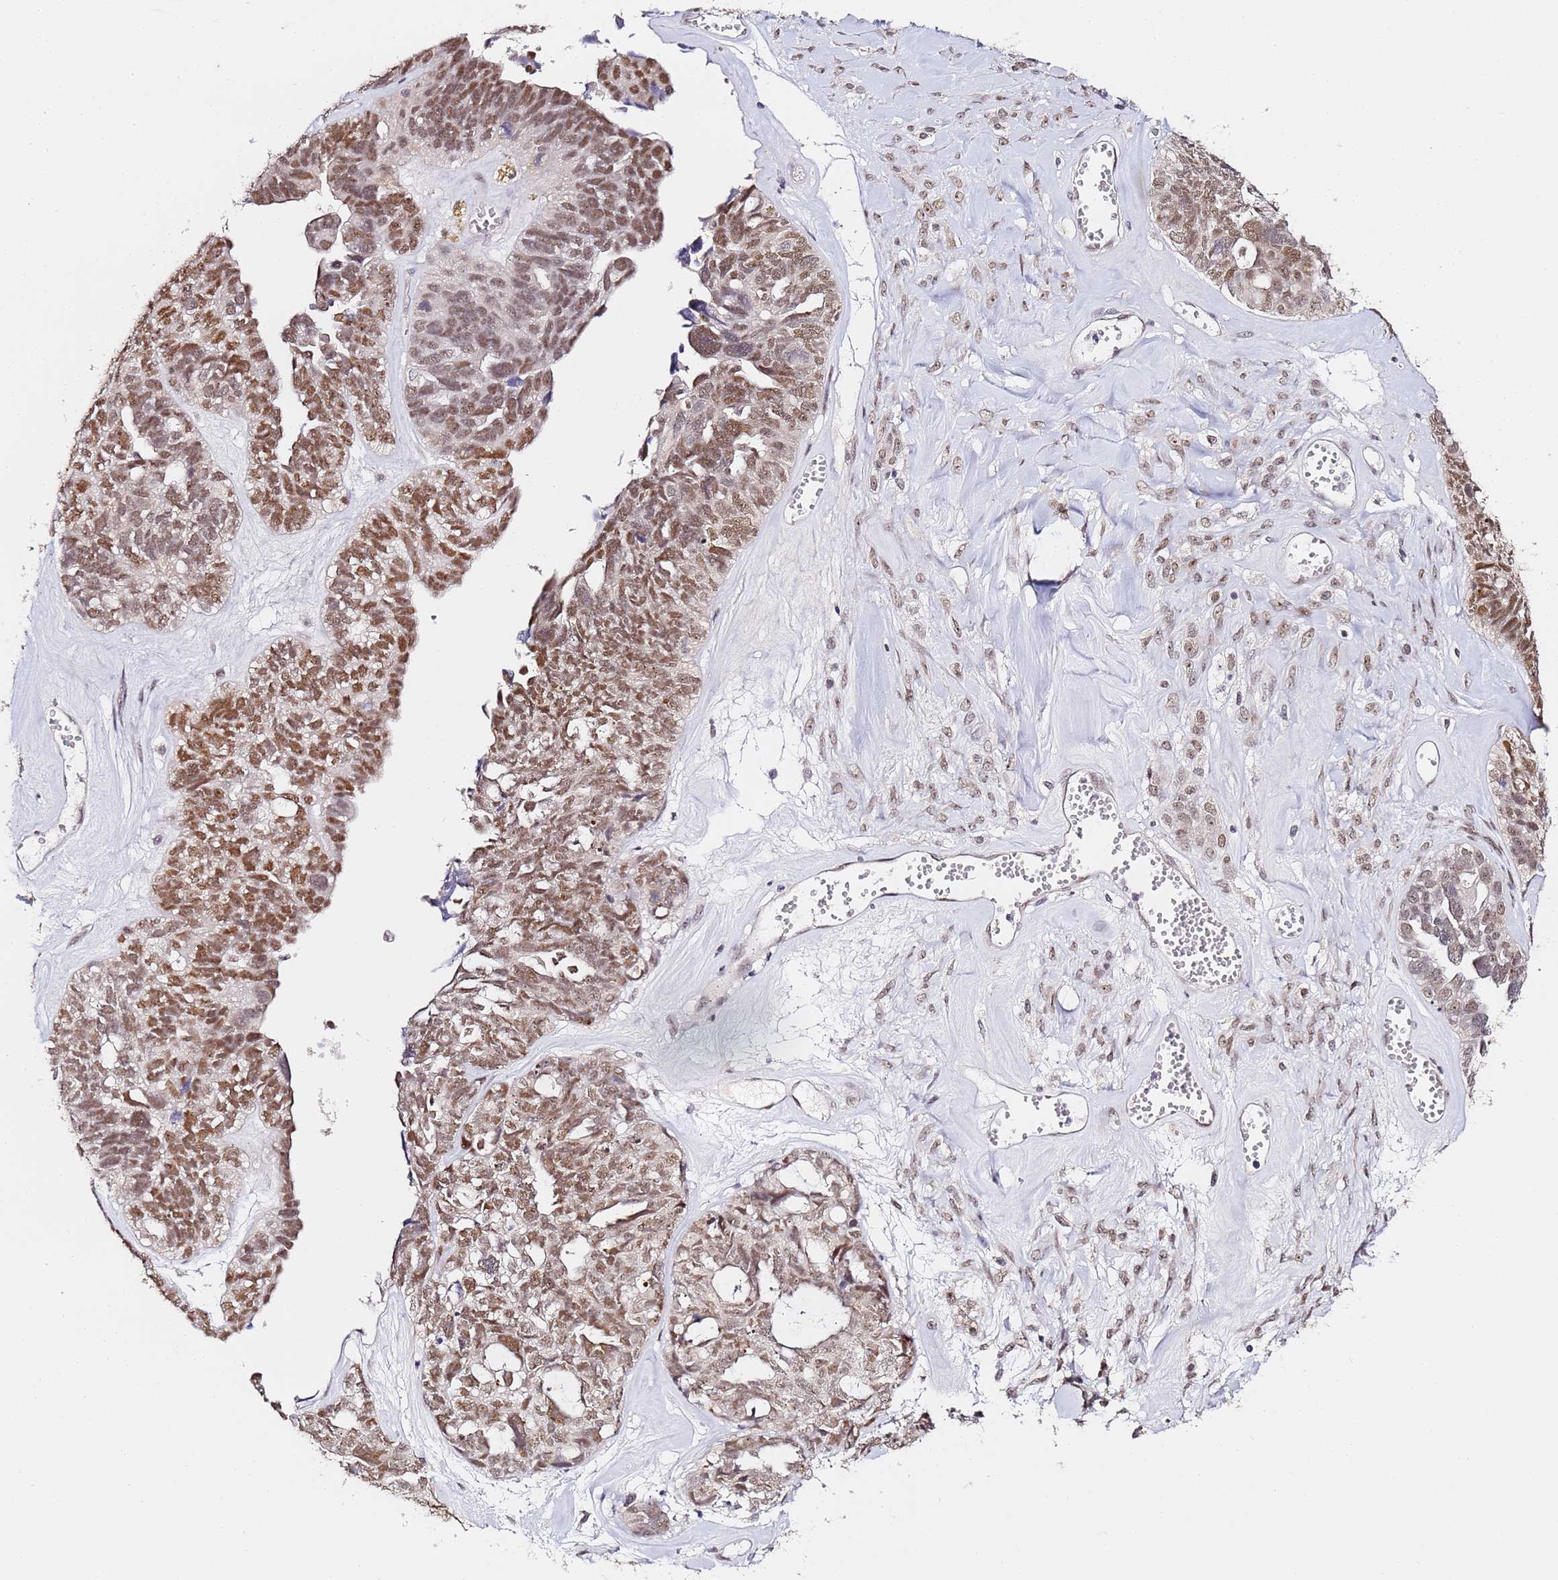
{"staining": {"intensity": "moderate", "quantity": ">75%", "location": "nuclear"}, "tissue": "ovarian cancer", "cell_type": "Tumor cells", "image_type": "cancer", "snomed": [{"axis": "morphology", "description": "Cystadenocarcinoma, serous, NOS"}, {"axis": "topography", "description": "Ovary"}], "caption": "Immunohistochemistry (IHC) histopathology image of ovarian cancer (serous cystadenocarcinoma) stained for a protein (brown), which shows medium levels of moderate nuclear positivity in about >75% of tumor cells.", "gene": "LSM3", "patient": {"sex": "female", "age": 79}}